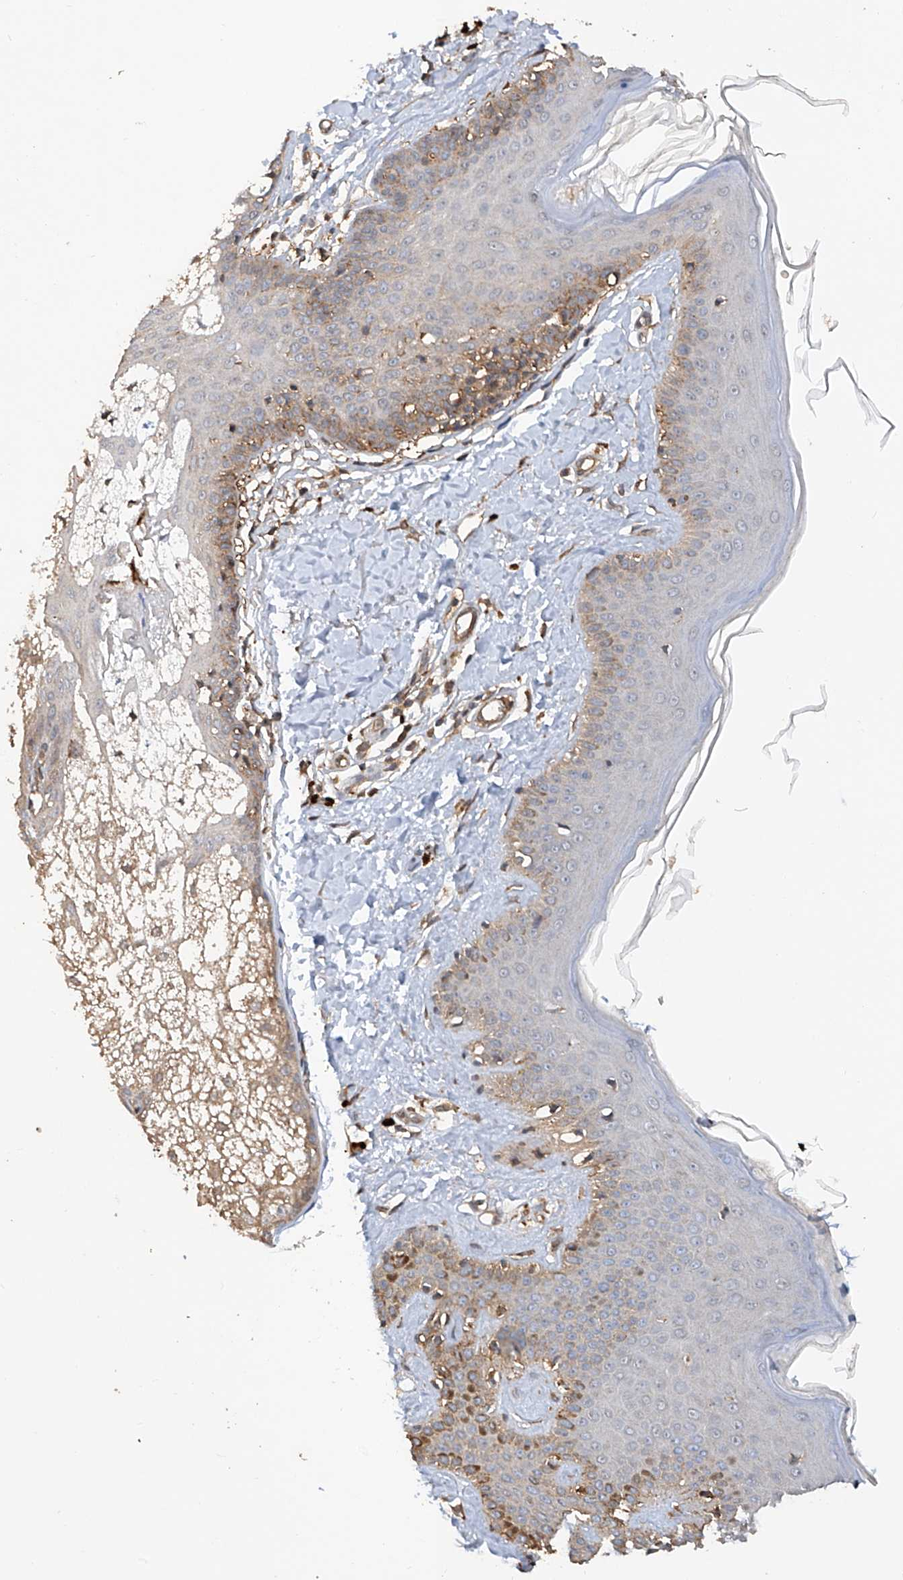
{"staining": {"intensity": "moderate", "quantity": ">75%", "location": "cytoplasmic/membranous"}, "tissue": "skin", "cell_type": "Fibroblasts", "image_type": "normal", "snomed": [{"axis": "morphology", "description": "Normal tissue, NOS"}, {"axis": "topography", "description": "Skin"}], "caption": "IHC staining of unremarkable skin, which exhibits medium levels of moderate cytoplasmic/membranous expression in about >75% of fibroblasts indicating moderate cytoplasmic/membranous protein expression. The staining was performed using DAB (3,3'-diaminobenzidine) (brown) for protein detection and nuclei were counterstained in hematoxylin (blue).", "gene": "RILPL2", "patient": {"sex": "male", "age": 52}}